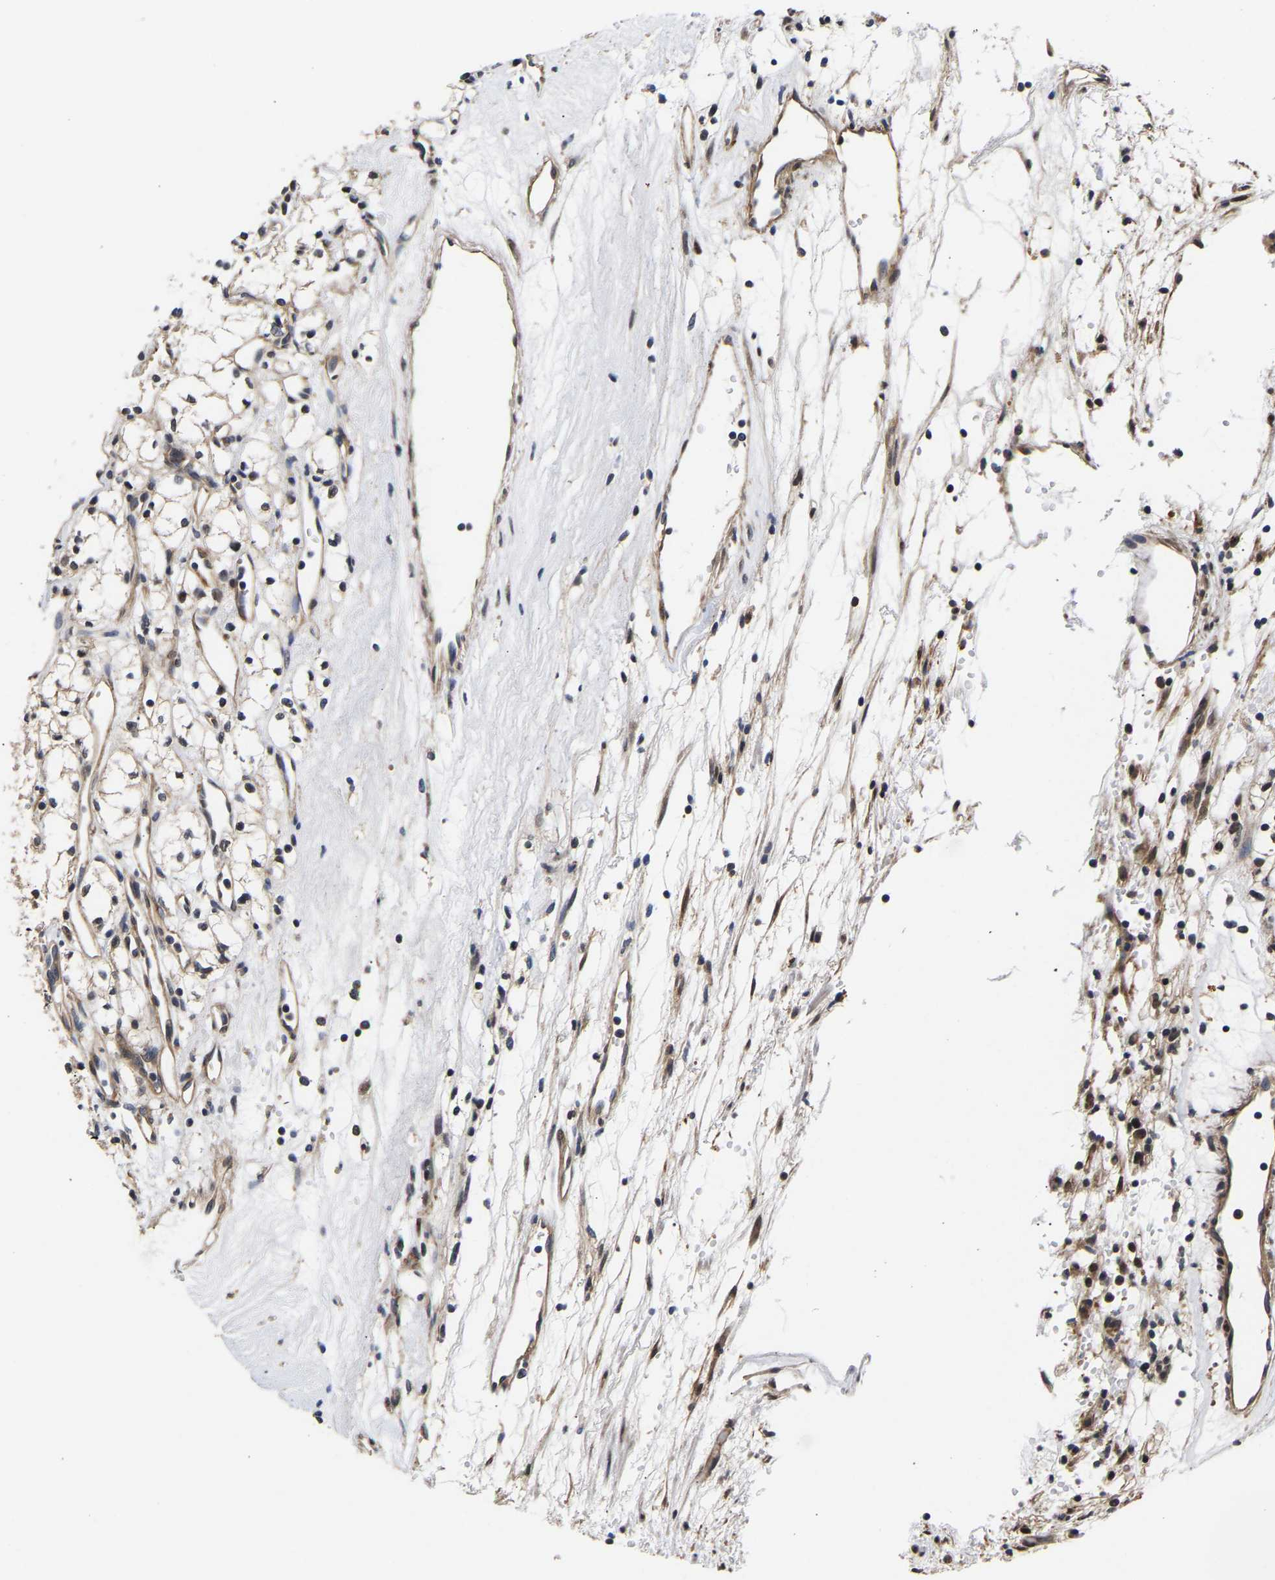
{"staining": {"intensity": "weak", "quantity": ">75%", "location": "cytoplasmic/membranous"}, "tissue": "renal cancer", "cell_type": "Tumor cells", "image_type": "cancer", "snomed": [{"axis": "morphology", "description": "Adenocarcinoma, NOS"}, {"axis": "topography", "description": "Kidney"}], "caption": "Protein analysis of adenocarcinoma (renal) tissue displays weak cytoplasmic/membranous staining in about >75% of tumor cells.", "gene": "METTL16", "patient": {"sex": "male", "age": 59}}